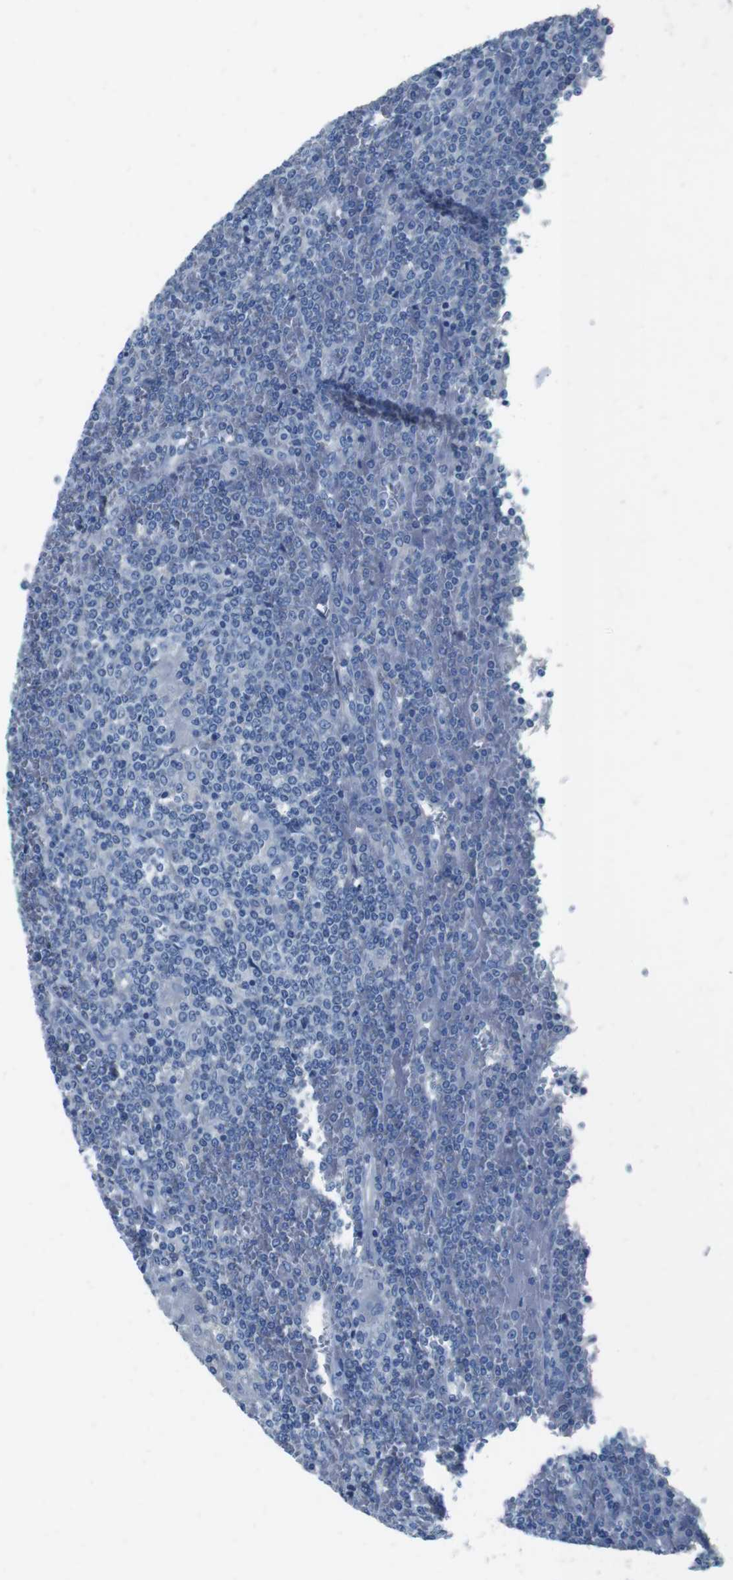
{"staining": {"intensity": "negative", "quantity": "none", "location": "none"}, "tissue": "lymphoma", "cell_type": "Tumor cells", "image_type": "cancer", "snomed": [{"axis": "morphology", "description": "Malignant lymphoma, non-Hodgkin's type, Low grade"}, {"axis": "topography", "description": "Spleen"}], "caption": "An immunohistochemistry histopathology image of malignant lymphoma, non-Hodgkin's type (low-grade) is shown. There is no staining in tumor cells of malignant lymphoma, non-Hodgkin's type (low-grade).", "gene": "CYP2C8", "patient": {"sex": "female", "age": 19}}